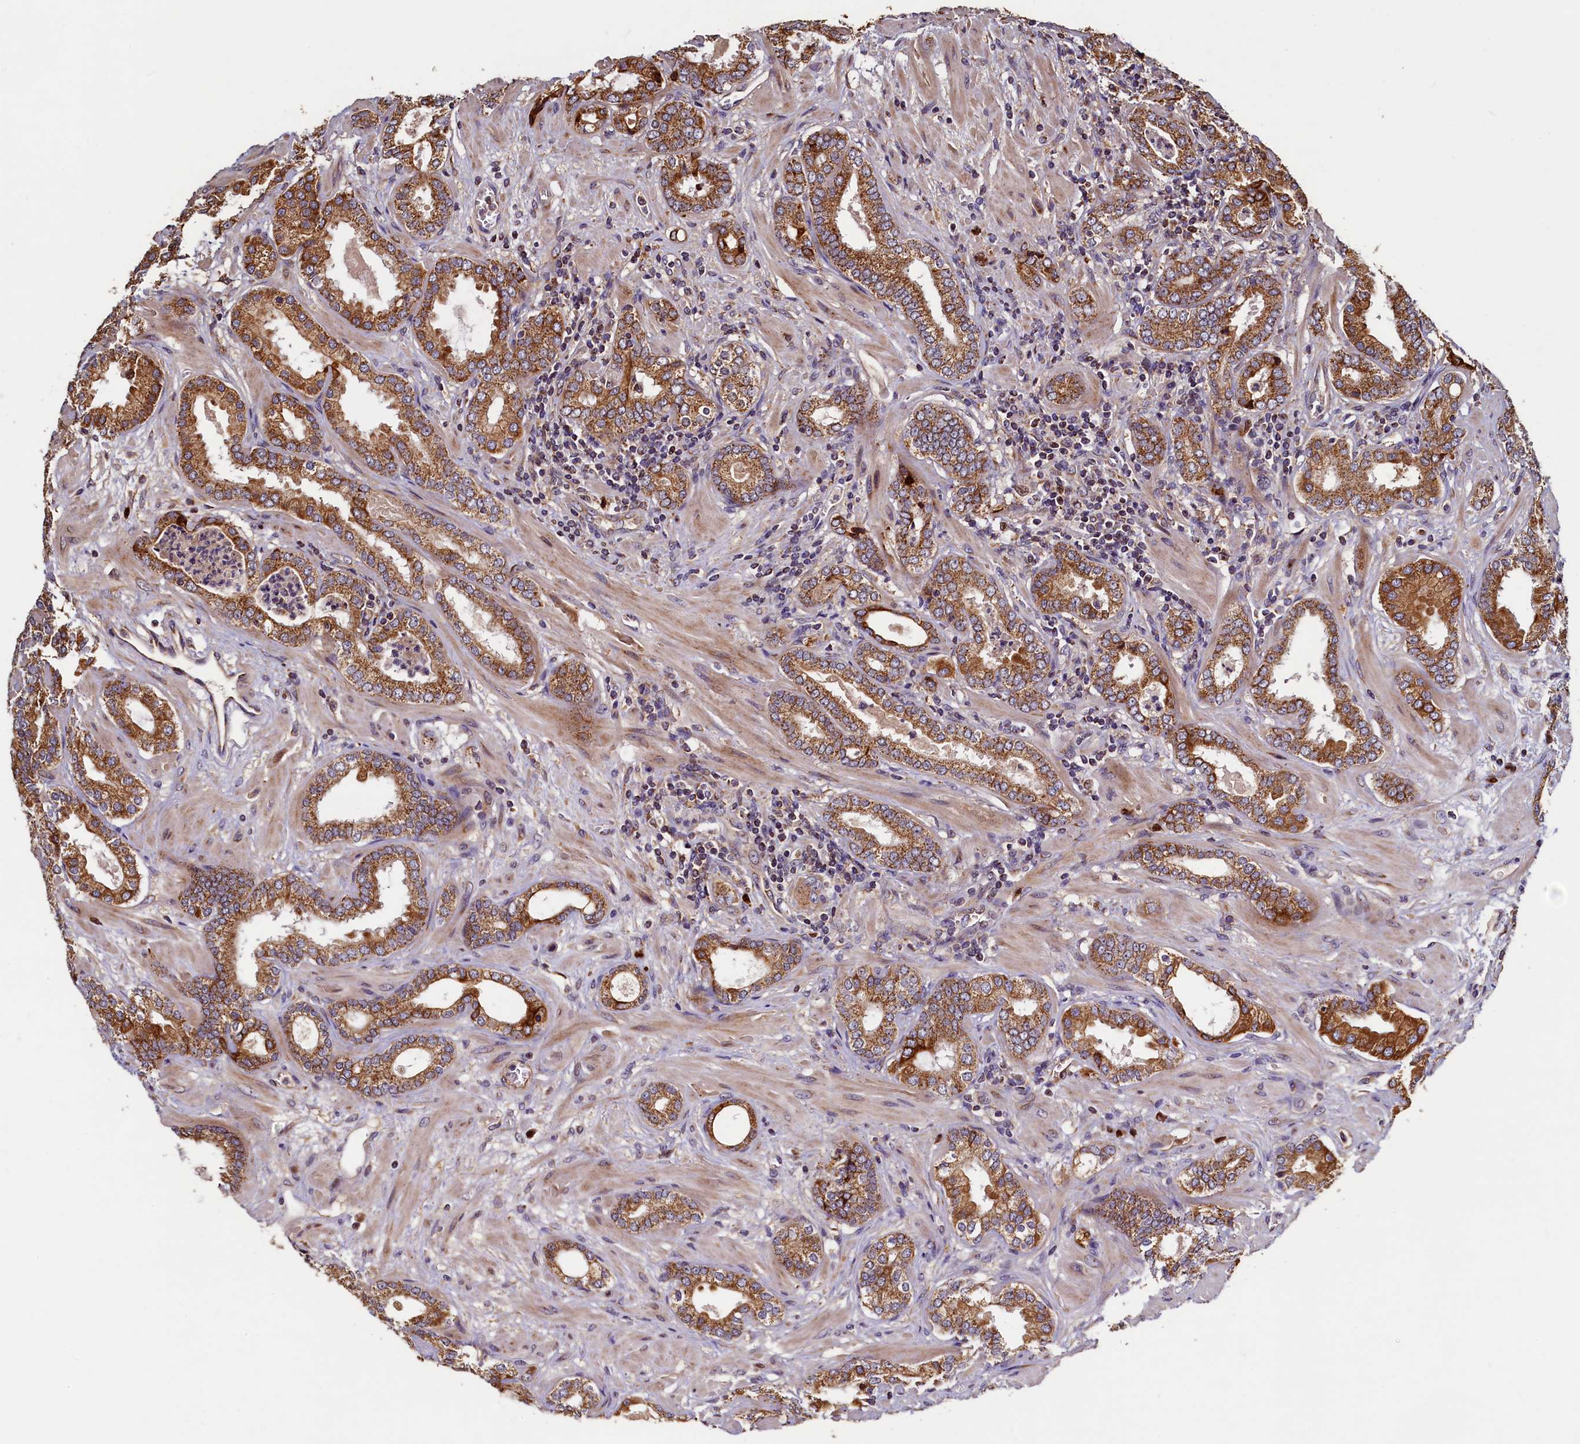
{"staining": {"intensity": "moderate", "quantity": ">75%", "location": "cytoplasmic/membranous"}, "tissue": "prostate cancer", "cell_type": "Tumor cells", "image_type": "cancer", "snomed": [{"axis": "morphology", "description": "Adenocarcinoma, High grade"}, {"axis": "topography", "description": "Prostate"}], "caption": "A medium amount of moderate cytoplasmic/membranous positivity is appreciated in about >75% of tumor cells in prostate adenocarcinoma (high-grade) tissue. (DAB IHC with brightfield microscopy, high magnification).", "gene": "NCKAP5L", "patient": {"sex": "male", "age": 64}}